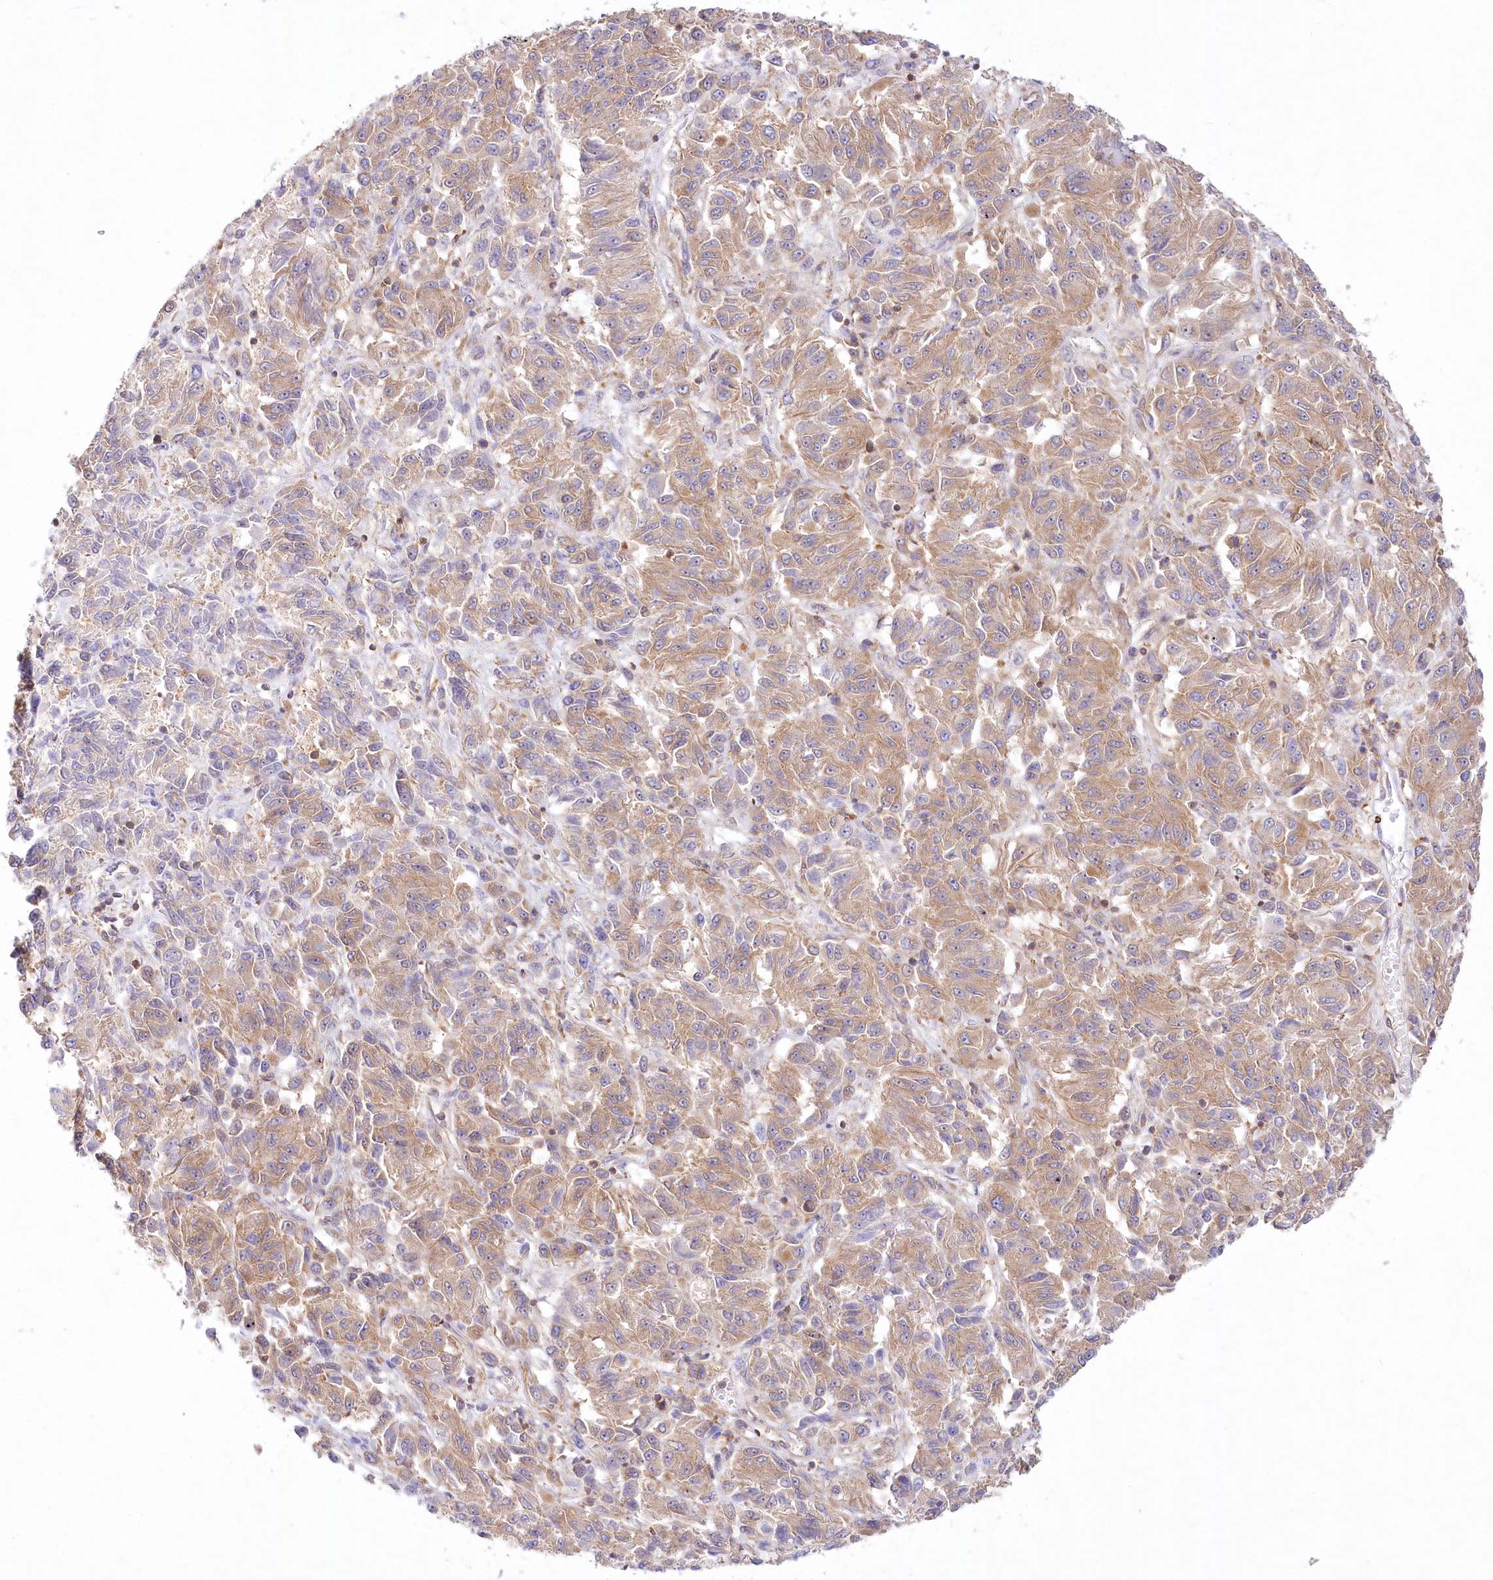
{"staining": {"intensity": "weak", "quantity": ">75%", "location": "cytoplasmic/membranous"}, "tissue": "melanoma", "cell_type": "Tumor cells", "image_type": "cancer", "snomed": [{"axis": "morphology", "description": "Malignant melanoma, Metastatic site"}, {"axis": "topography", "description": "Lung"}], "caption": "Immunohistochemistry (IHC) histopathology image of neoplastic tissue: melanoma stained using IHC reveals low levels of weak protein expression localized specifically in the cytoplasmic/membranous of tumor cells, appearing as a cytoplasmic/membranous brown color.", "gene": "ABRAXAS2", "patient": {"sex": "male", "age": 64}}